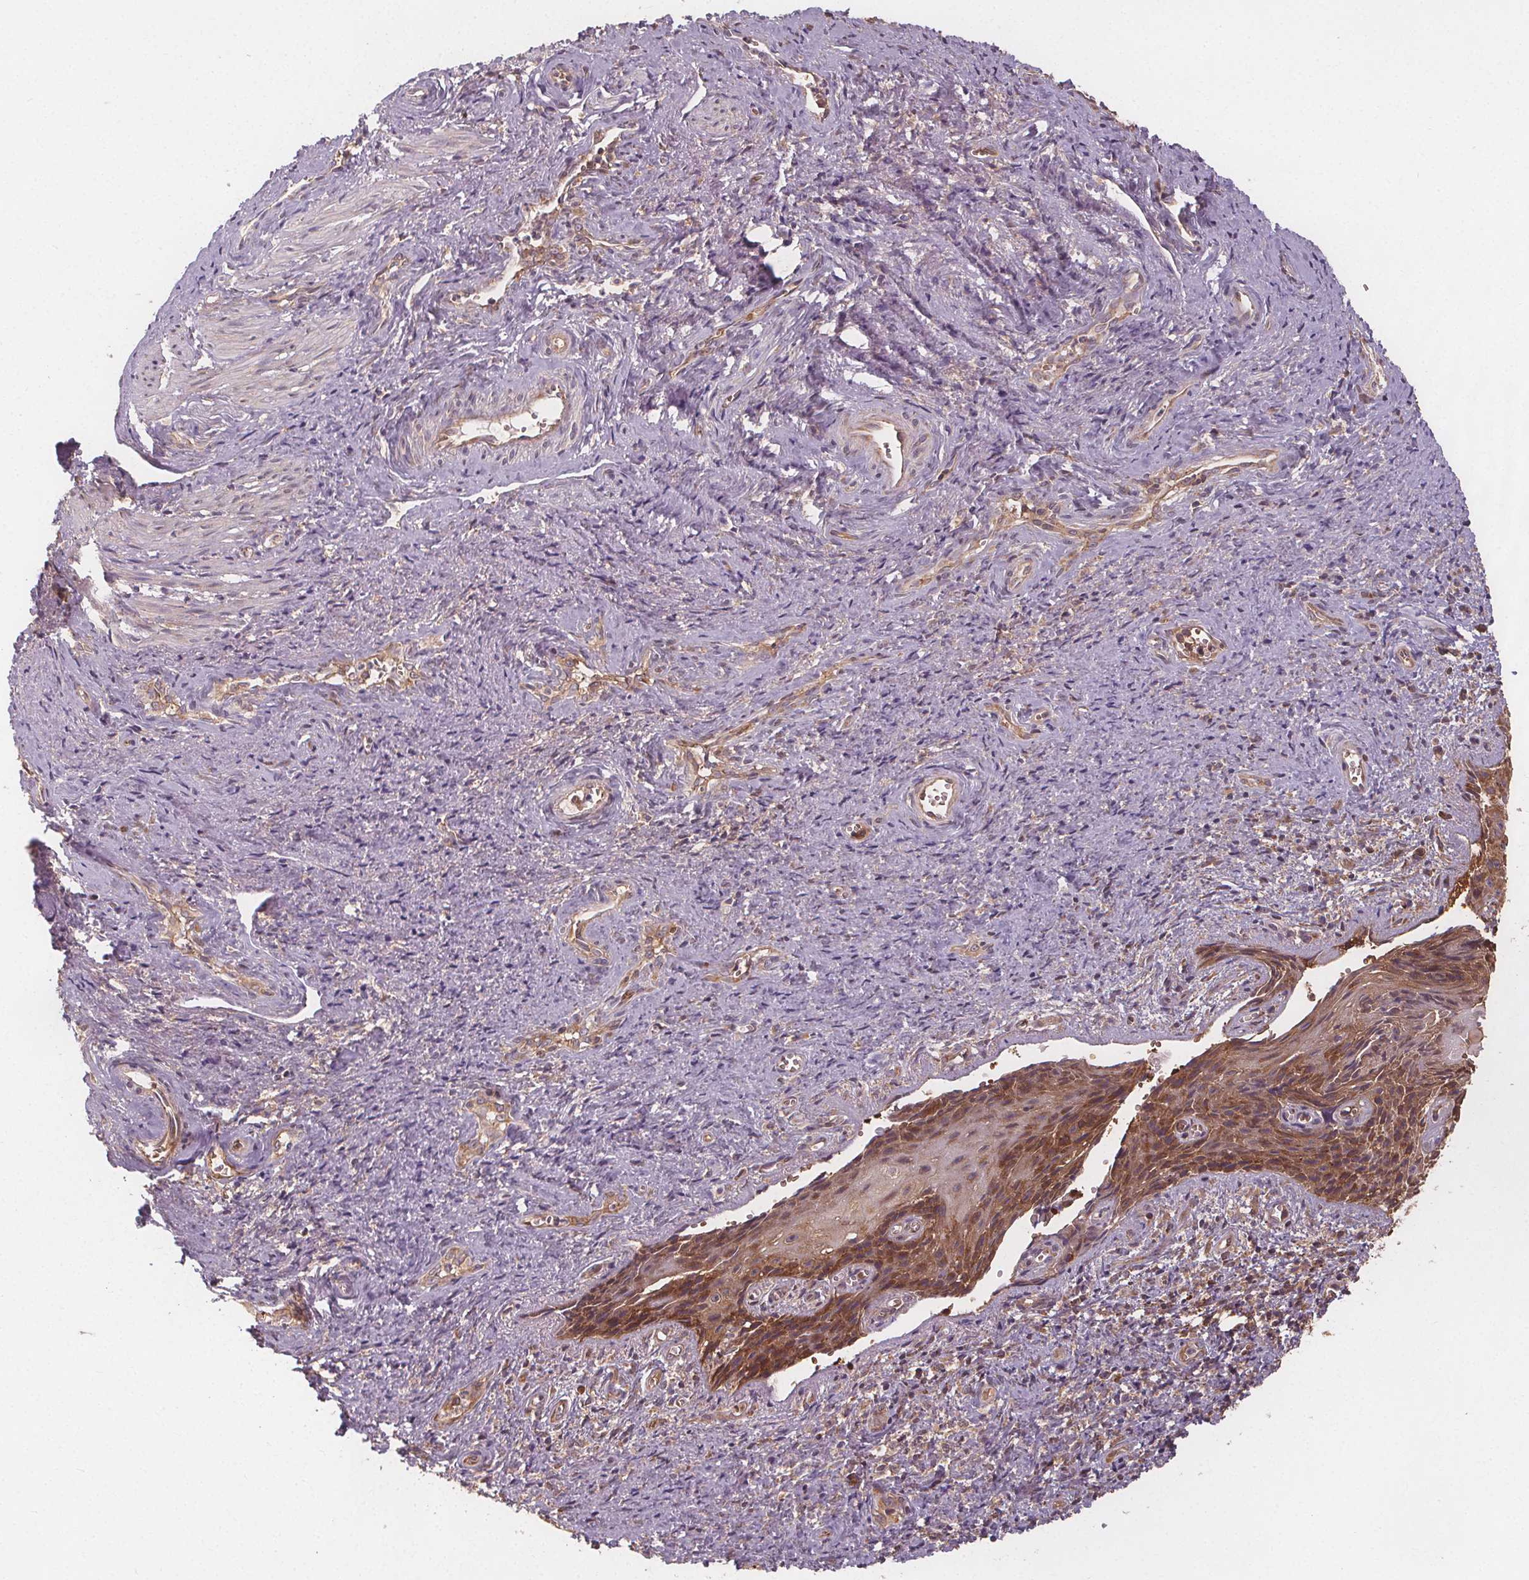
{"staining": {"intensity": "moderate", "quantity": ">75%", "location": "cytoplasmic/membranous"}, "tissue": "cervical cancer", "cell_type": "Tumor cells", "image_type": "cancer", "snomed": [{"axis": "morphology", "description": "Squamous cell carcinoma, NOS"}, {"axis": "topography", "description": "Cervix"}], "caption": "Cervical squamous cell carcinoma stained with a protein marker demonstrates moderate staining in tumor cells.", "gene": "EIF3D", "patient": {"sex": "female", "age": 30}}